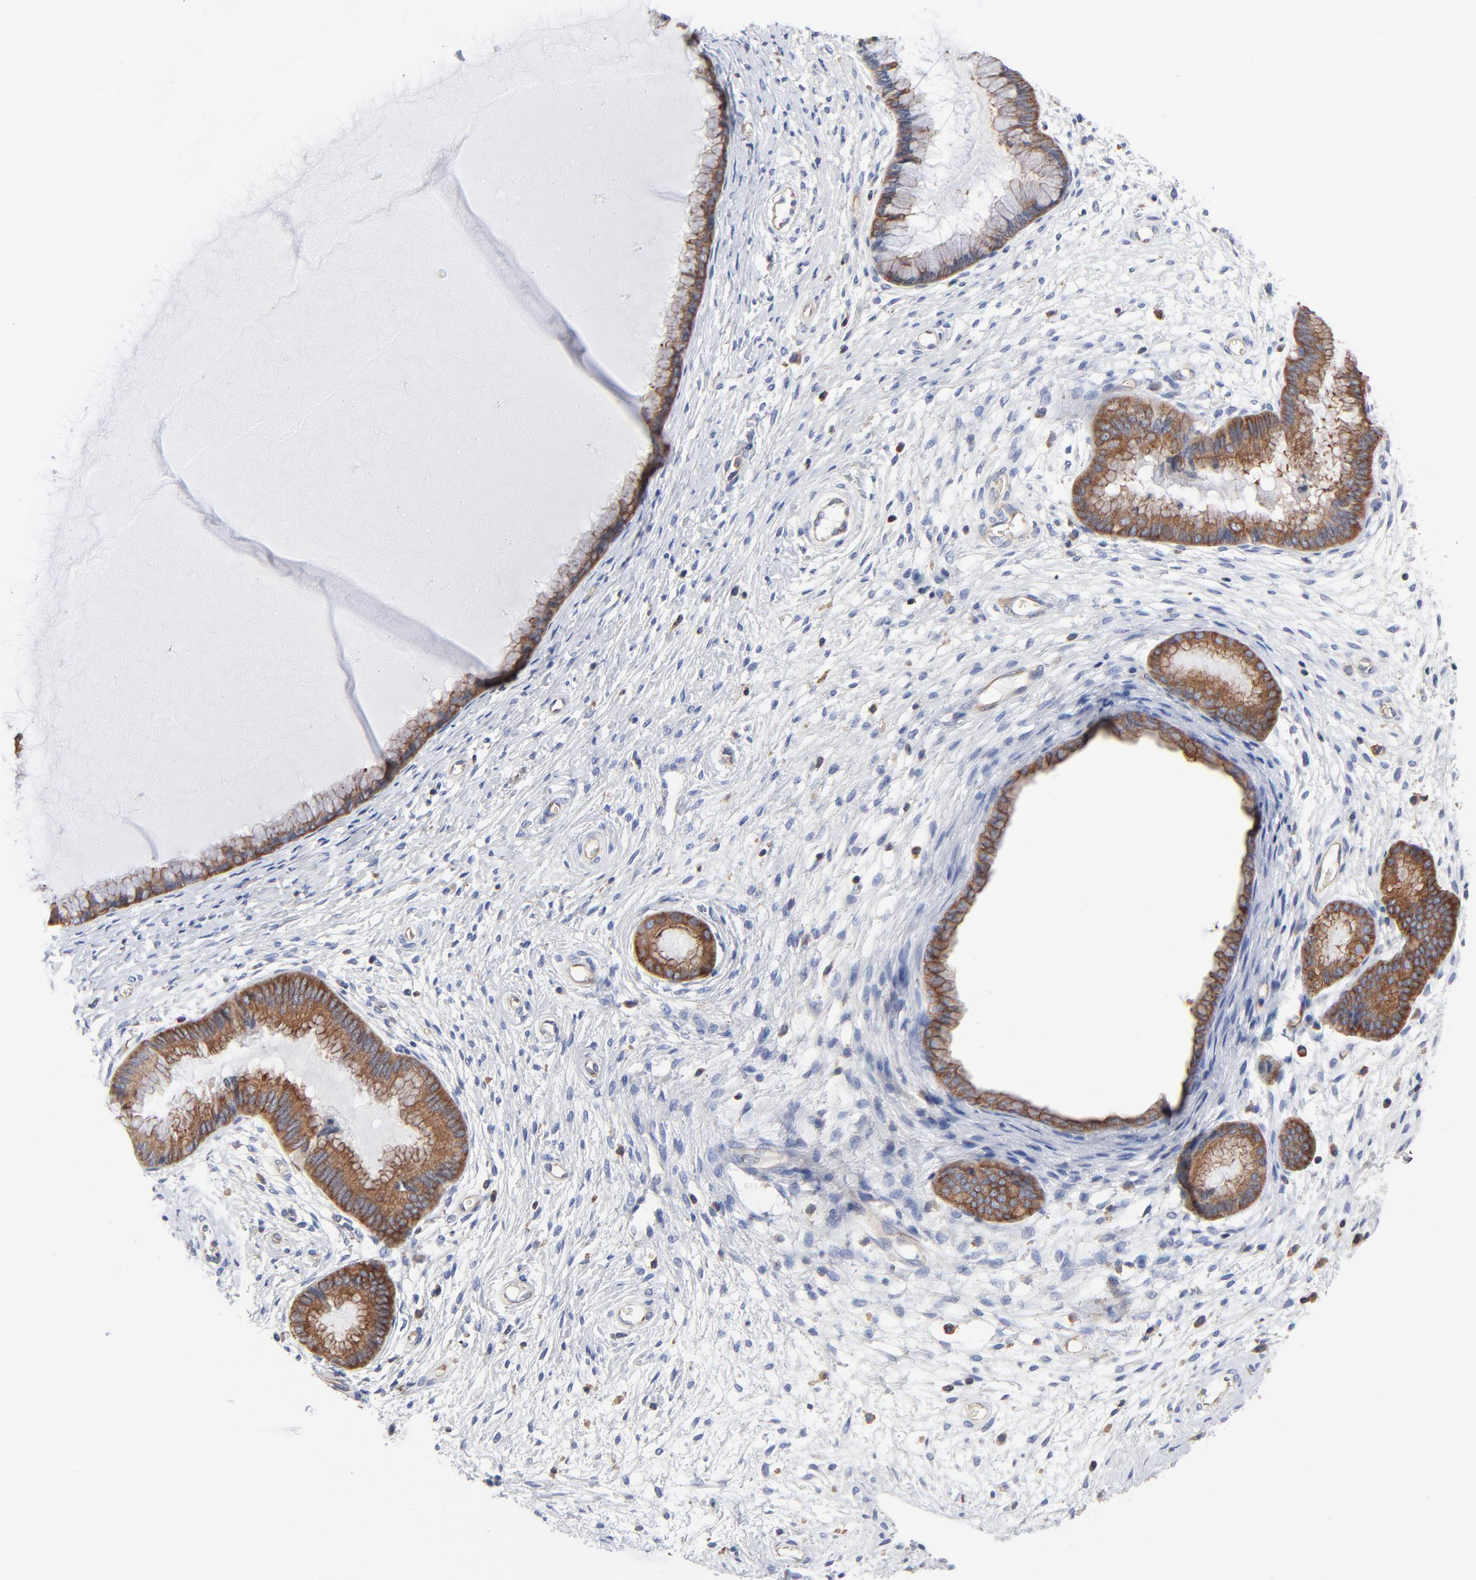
{"staining": {"intensity": "strong", "quantity": ">75%", "location": "cytoplasmic/membranous"}, "tissue": "cervix", "cell_type": "Glandular cells", "image_type": "normal", "snomed": [{"axis": "morphology", "description": "Normal tissue, NOS"}, {"axis": "topography", "description": "Cervix"}], "caption": "Cervix was stained to show a protein in brown. There is high levels of strong cytoplasmic/membranous expression in about >75% of glandular cells. (IHC, brightfield microscopy, high magnification).", "gene": "CD2AP", "patient": {"sex": "female", "age": 55}}